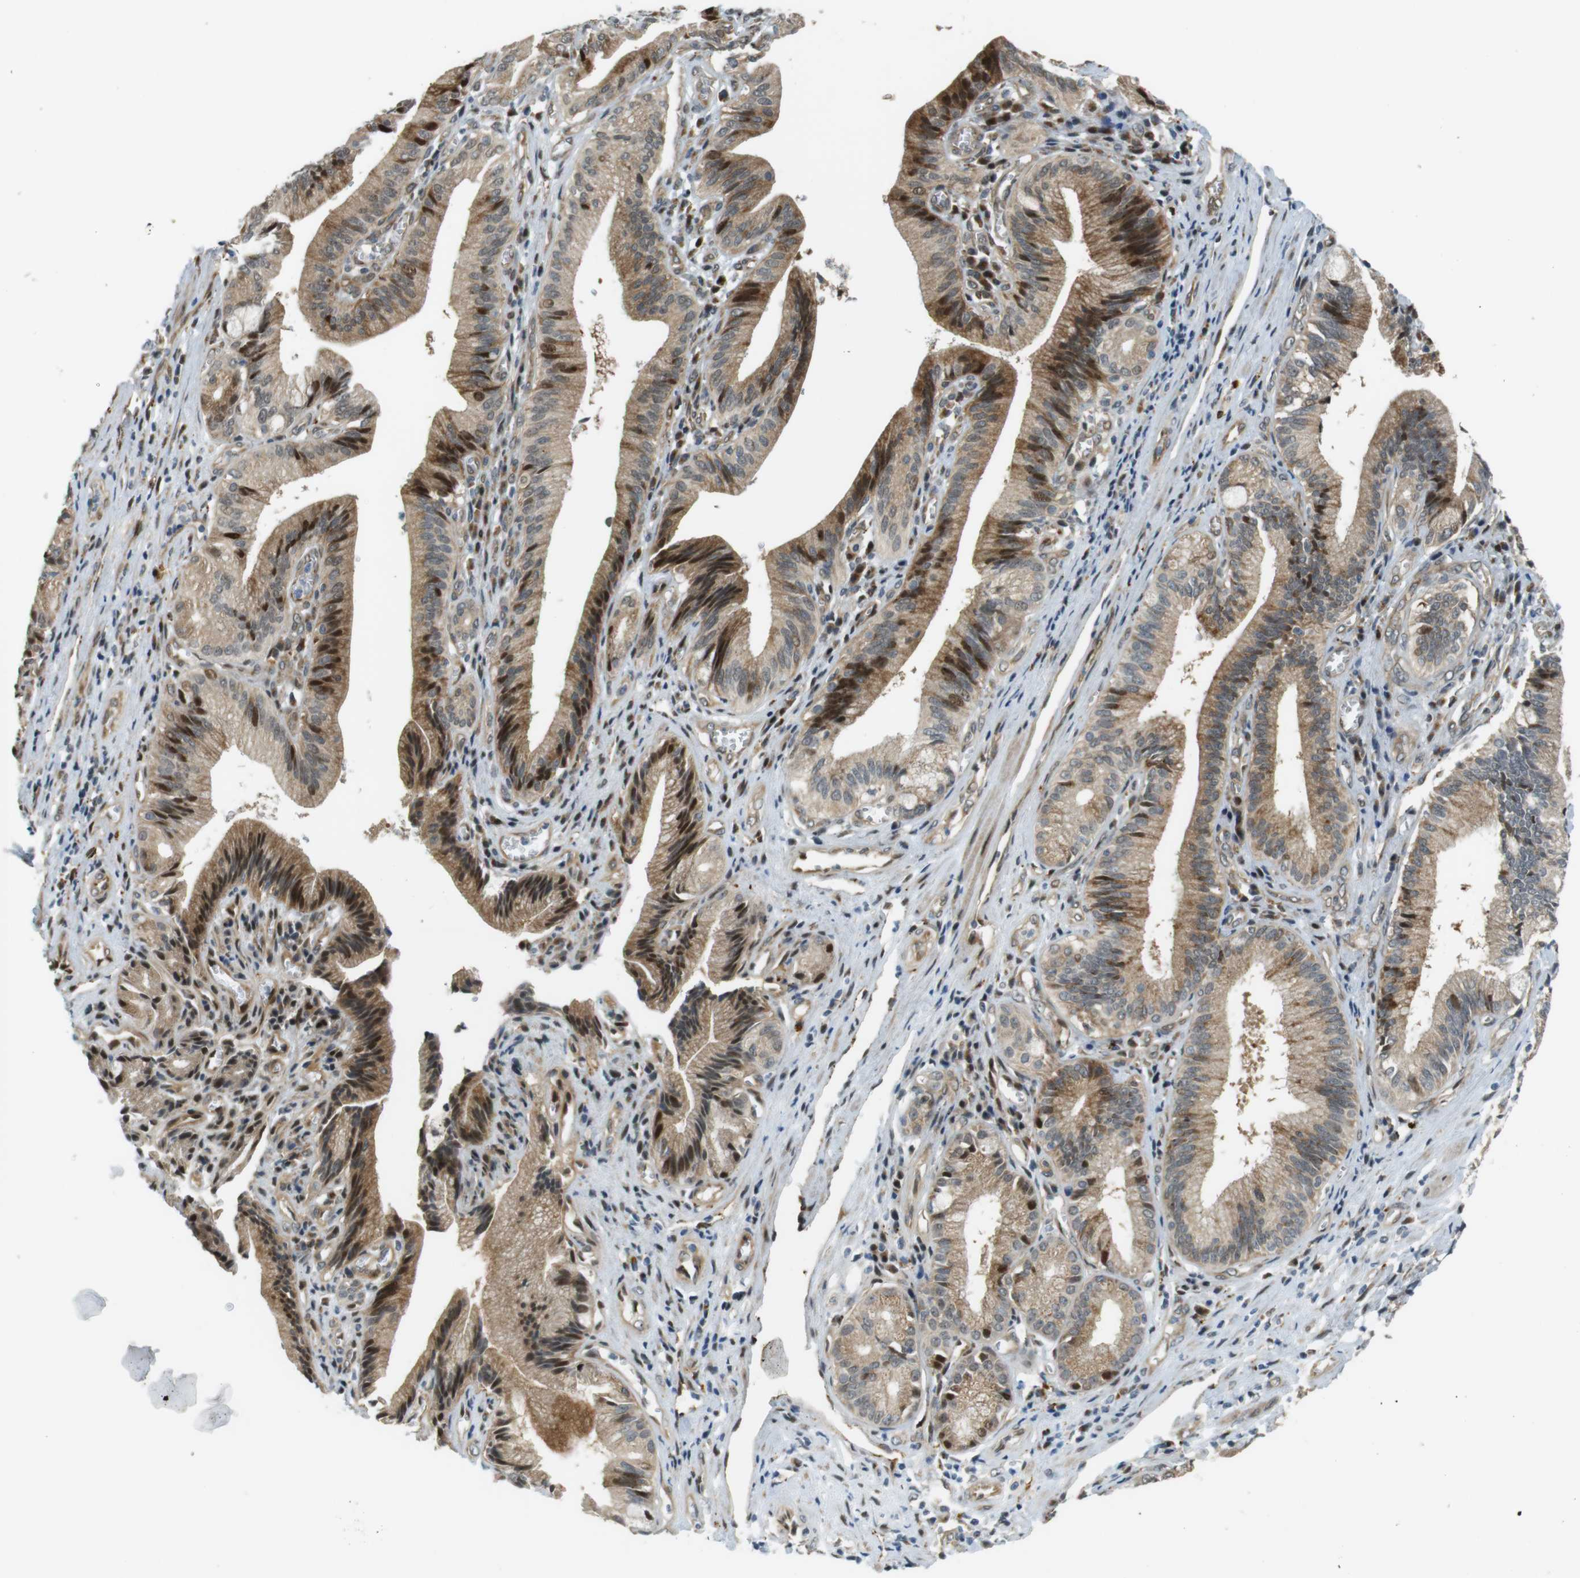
{"staining": {"intensity": "moderate", "quantity": ">75%", "location": "cytoplasmic/membranous,nuclear"}, "tissue": "pancreatic cancer", "cell_type": "Tumor cells", "image_type": "cancer", "snomed": [{"axis": "morphology", "description": "Adenocarcinoma, NOS"}, {"axis": "topography", "description": "Pancreas"}], "caption": "High-magnification brightfield microscopy of pancreatic cancer stained with DAB (brown) and counterstained with hematoxylin (blue). tumor cells exhibit moderate cytoplasmic/membranous and nuclear expression is seen in about>75% of cells.", "gene": "TSPAN9", "patient": {"sex": "female", "age": 75}}